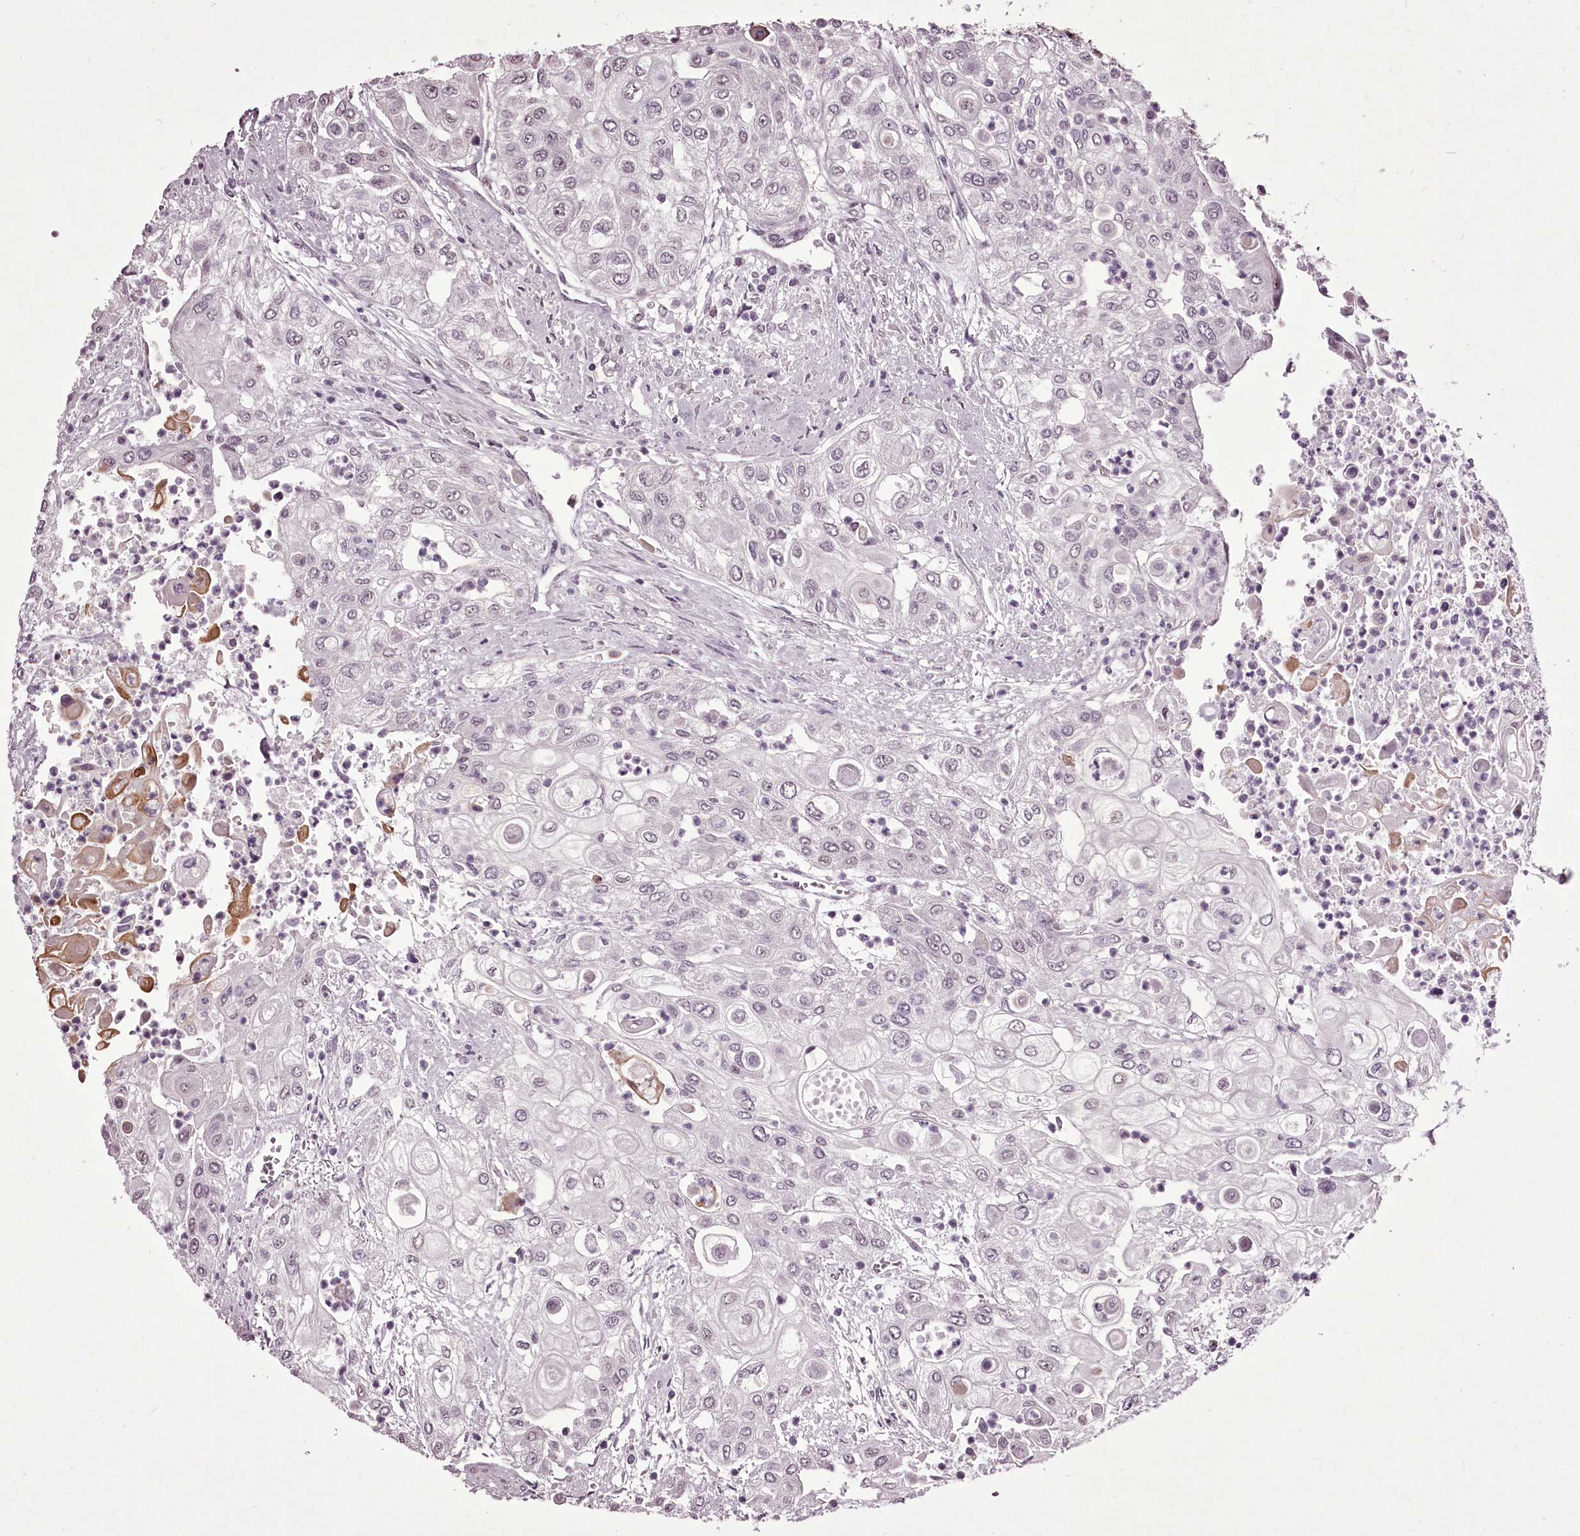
{"staining": {"intensity": "negative", "quantity": "none", "location": "none"}, "tissue": "urothelial cancer", "cell_type": "Tumor cells", "image_type": "cancer", "snomed": [{"axis": "morphology", "description": "Urothelial carcinoma, High grade"}, {"axis": "topography", "description": "Urinary bladder"}], "caption": "The immunohistochemistry (IHC) image has no significant expression in tumor cells of high-grade urothelial carcinoma tissue. The staining is performed using DAB brown chromogen with nuclei counter-stained in using hematoxylin.", "gene": "C1orf56", "patient": {"sex": "female", "age": 79}}